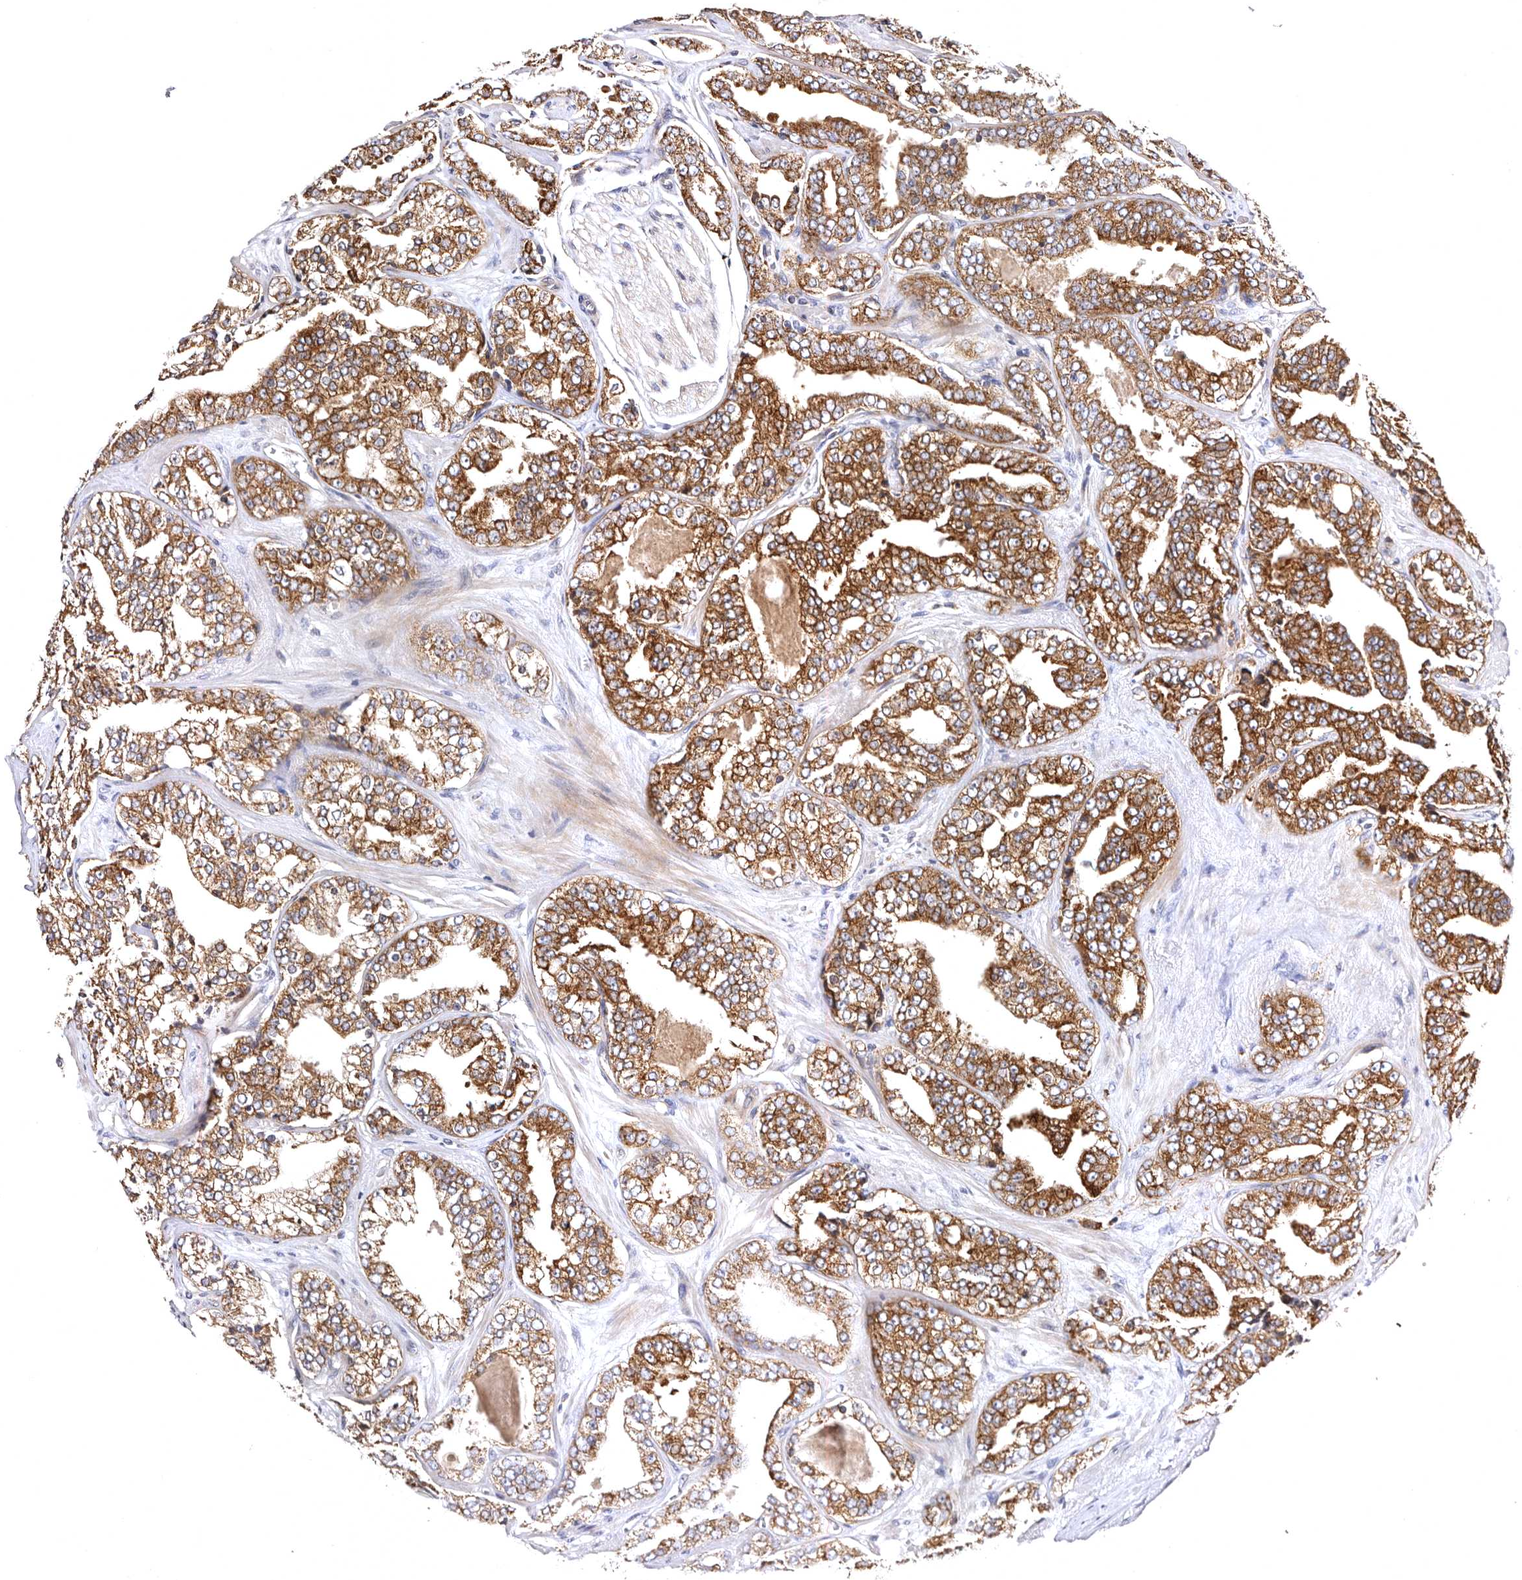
{"staining": {"intensity": "moderate", "quantity": ">75%", "location": "cytoplasmic/membranous"}, "tissue": "prostate cancer", "cell_type": "Tumor cells", "image_type": "cancer", "snomed": [{"axis": "morphology", "description": "Adenocarcinoma, High grade"}, {"axis": "topography", "description": "Prostate"}], "caption": "An immunohistochemistry histopathology image of neoplastic tissue is shown. Protein staining in brown shows moderate cytoplasmic/membranous positivity in prostate cancer (high-grade adenocarcinoma) within tumor cells. (DAB (3,3'-diaminobenzidine) IHC, brown staining for protein, blue staining for nuclei).", "gene": "BAIAP2L1", "patient": {"sex": "male", "age": 71}}